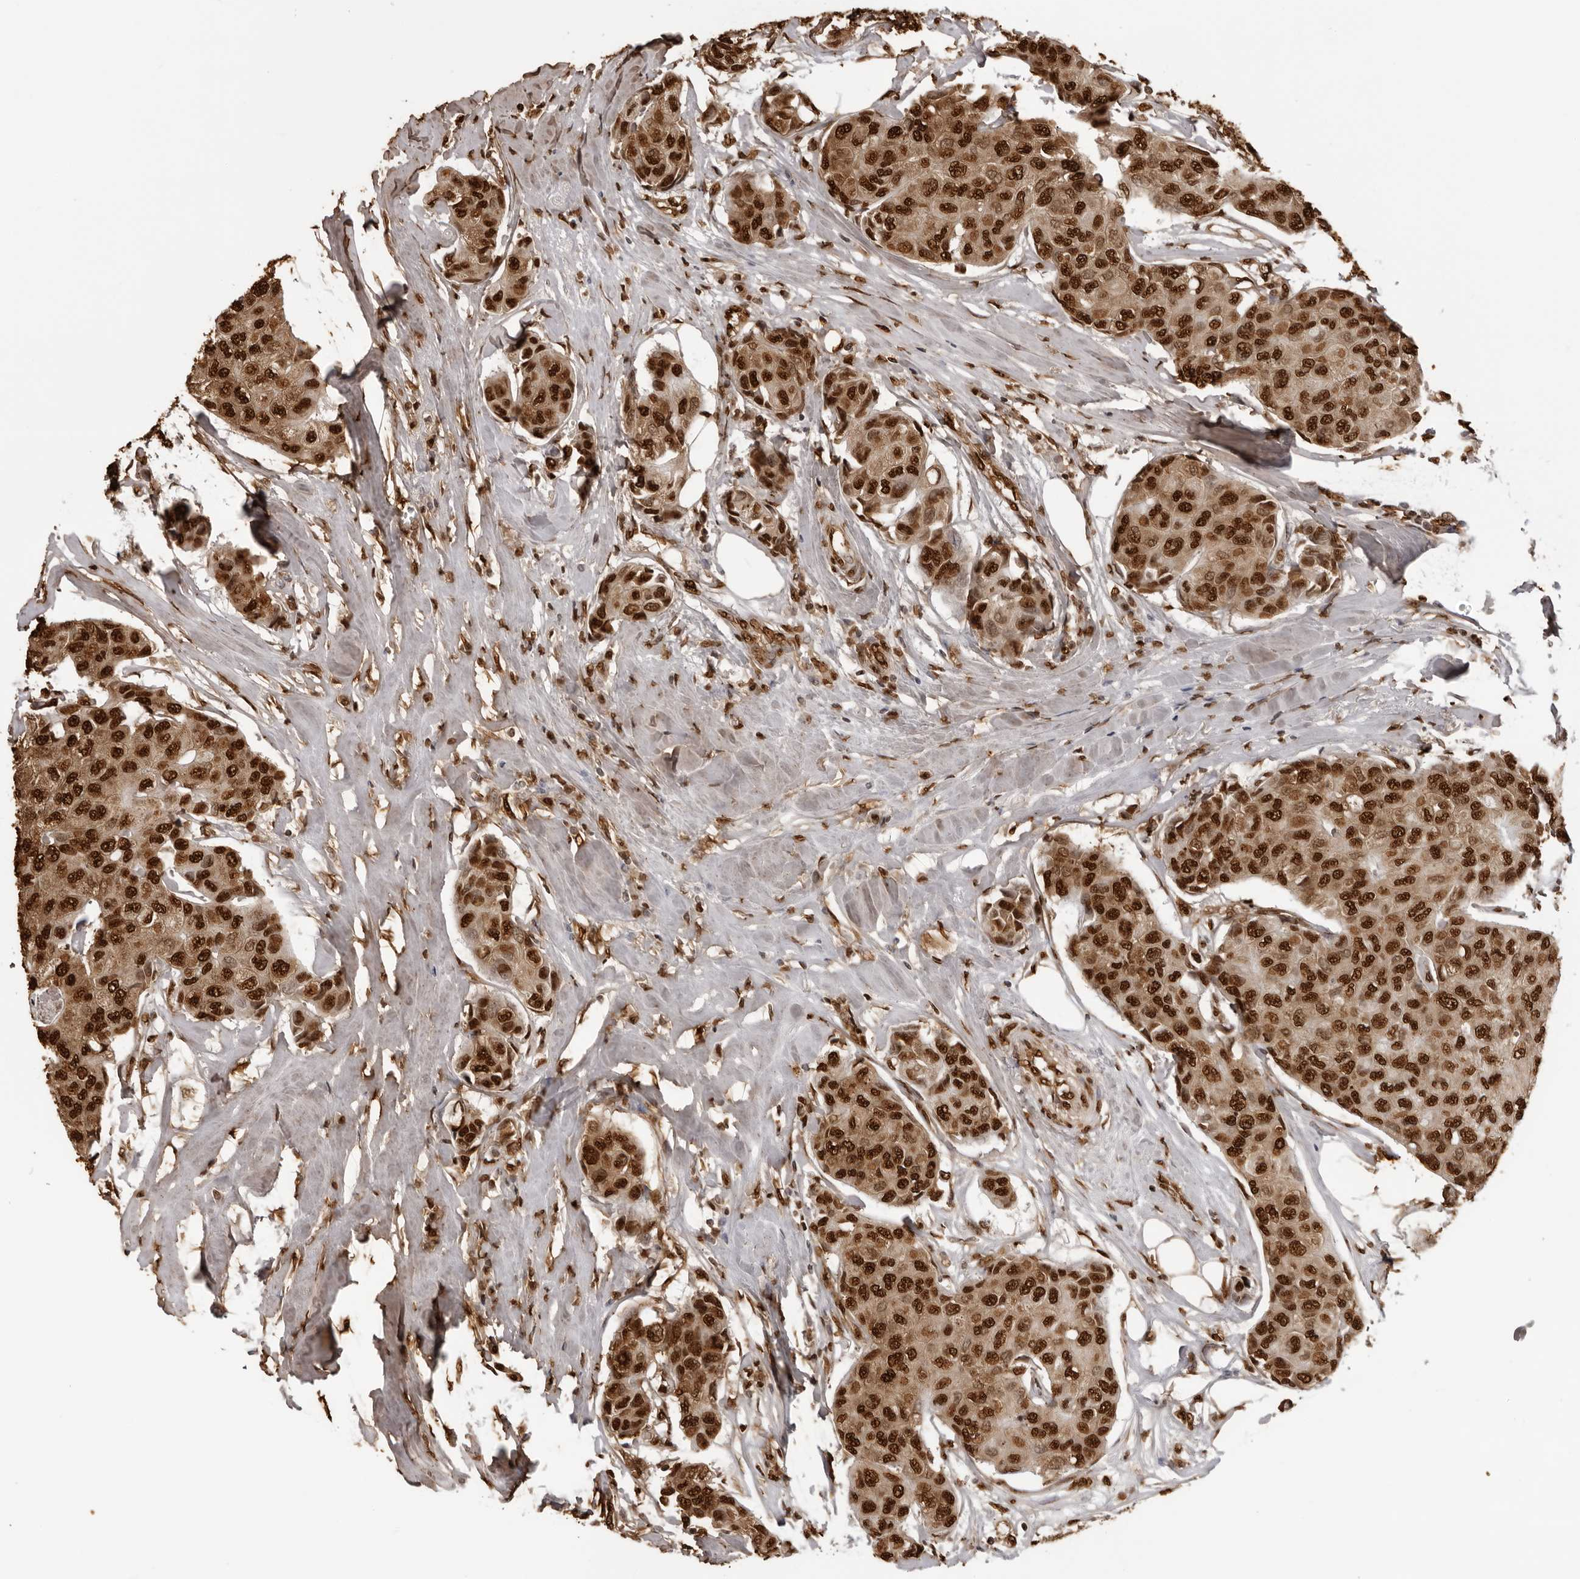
{"staining": {"intensity": "strong", "quantity": ">75%", "location": "cytoplasmic/membranous,nuclear"}, "tissue": "breast cancer", "cell_type": "Tumor cells", "image_type": "cancer", "snomed": [{"axis": "morphology", "description": "Duct carcinoma"}, {"axis": "topography", "description": "Breast"}], "caption": "The micrograph demonstrates immunohistochemical staining of breast intraductal carcinoma. There is strong cytoplasmic/membranous and nuclear expression is identified in about >75% of tumor cells. The protein of interest is stained brown, and the nuclei are stained in blue (DAB (3,3'-diaminobenzidine) IHC with brightfield microscopy, high magnification).", "gene": "ZFP91", "patient": {"sex": "female", "age": 80}}